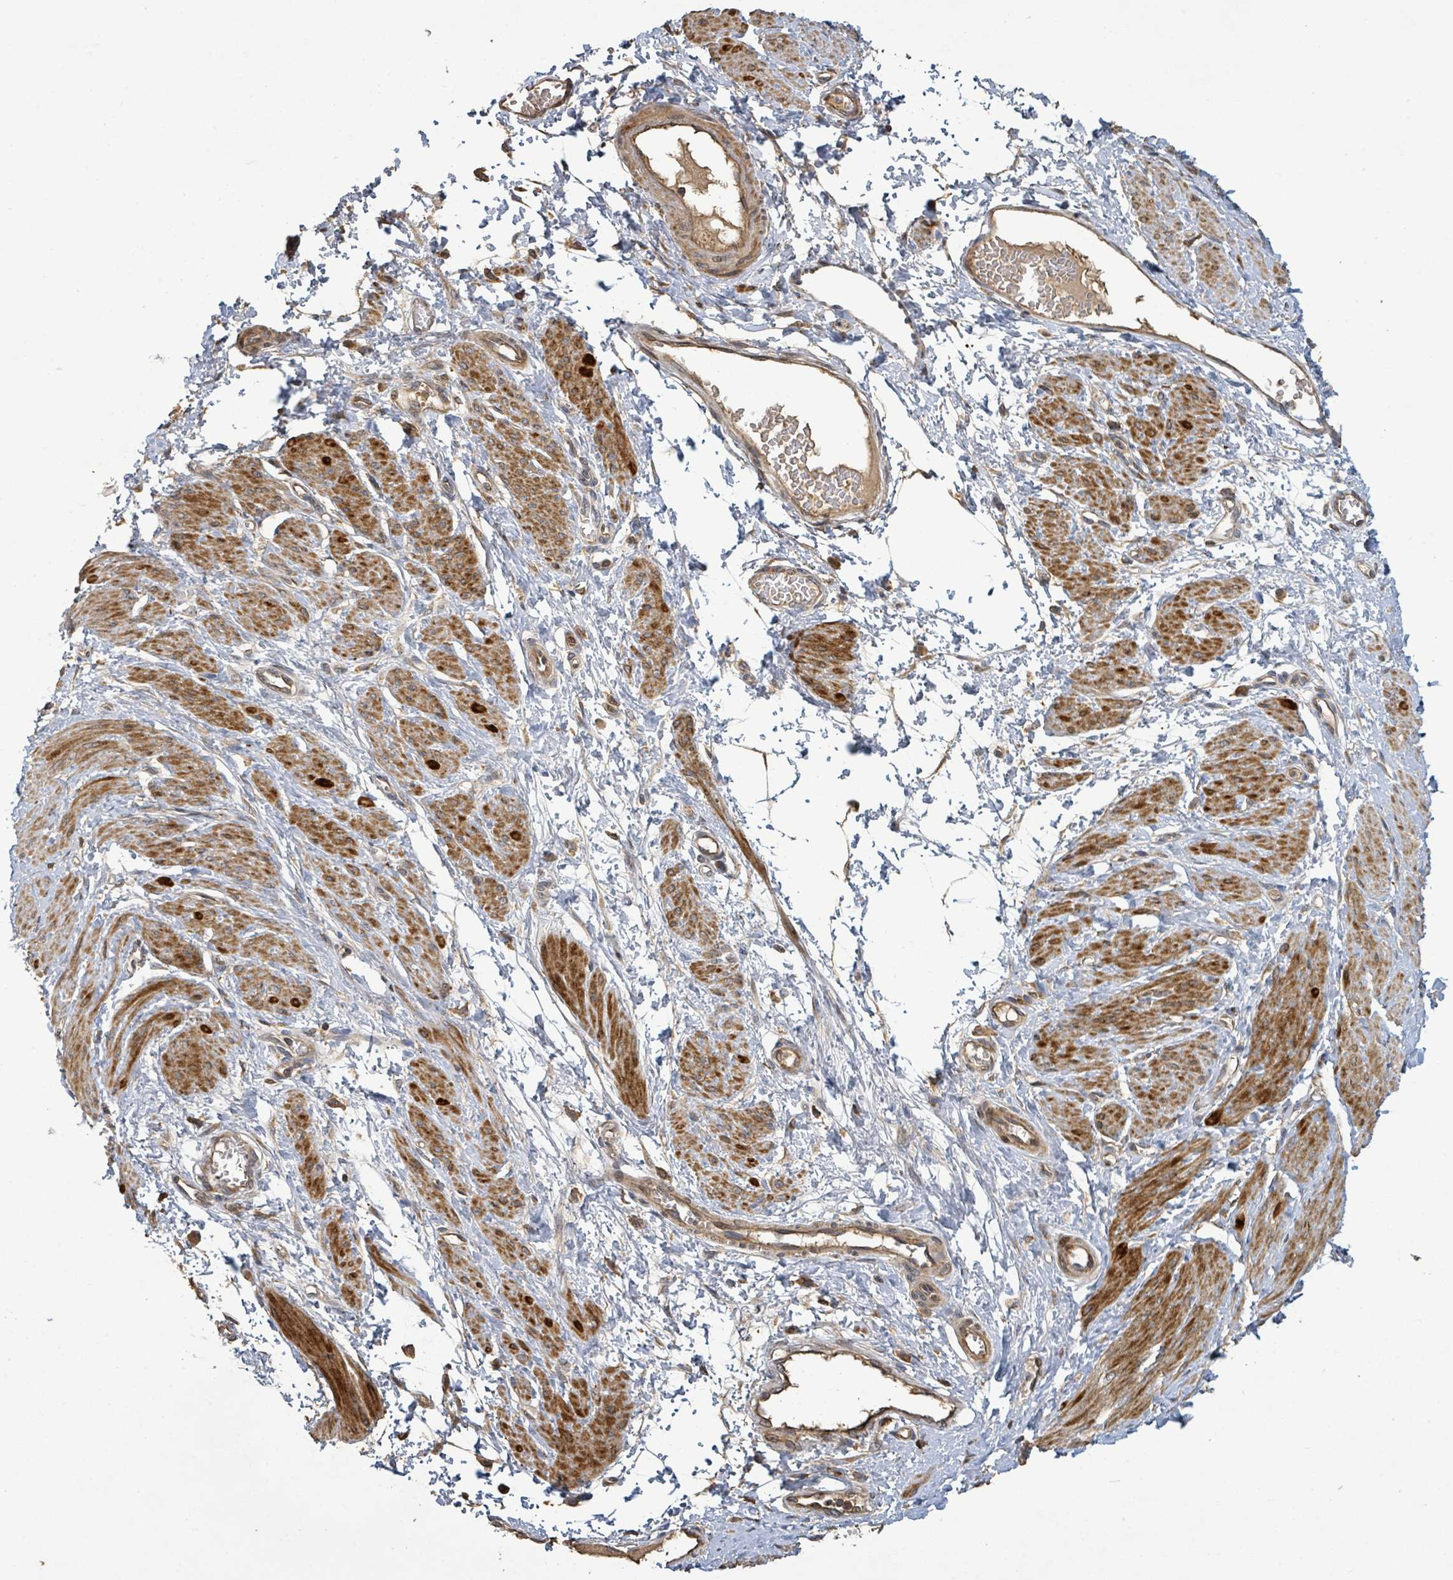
{"staining": {"intensity": "strong", "quantity": "25%-75%", "location": "cytoplasmic/membranous"}, "tissue": "smooth muscle", "cell_type": "Smooth muscle cells", "image_type": "normal", "snomed": [{"axis": "morphology", "description": "Normal tissue, NOS"}, {"axis": "topography", "description": "Smooth muscle"}, {"axis": "topography", "description": "Uterus"}], "caption": "Protein expression analysis of benign human smooth muscle reveals strong cytoplasmic/membranous positivity in about 25%-75% of smooth muscle cells.", "gene": "STARD4", "patient": {"sex": "female", "age": 39}}